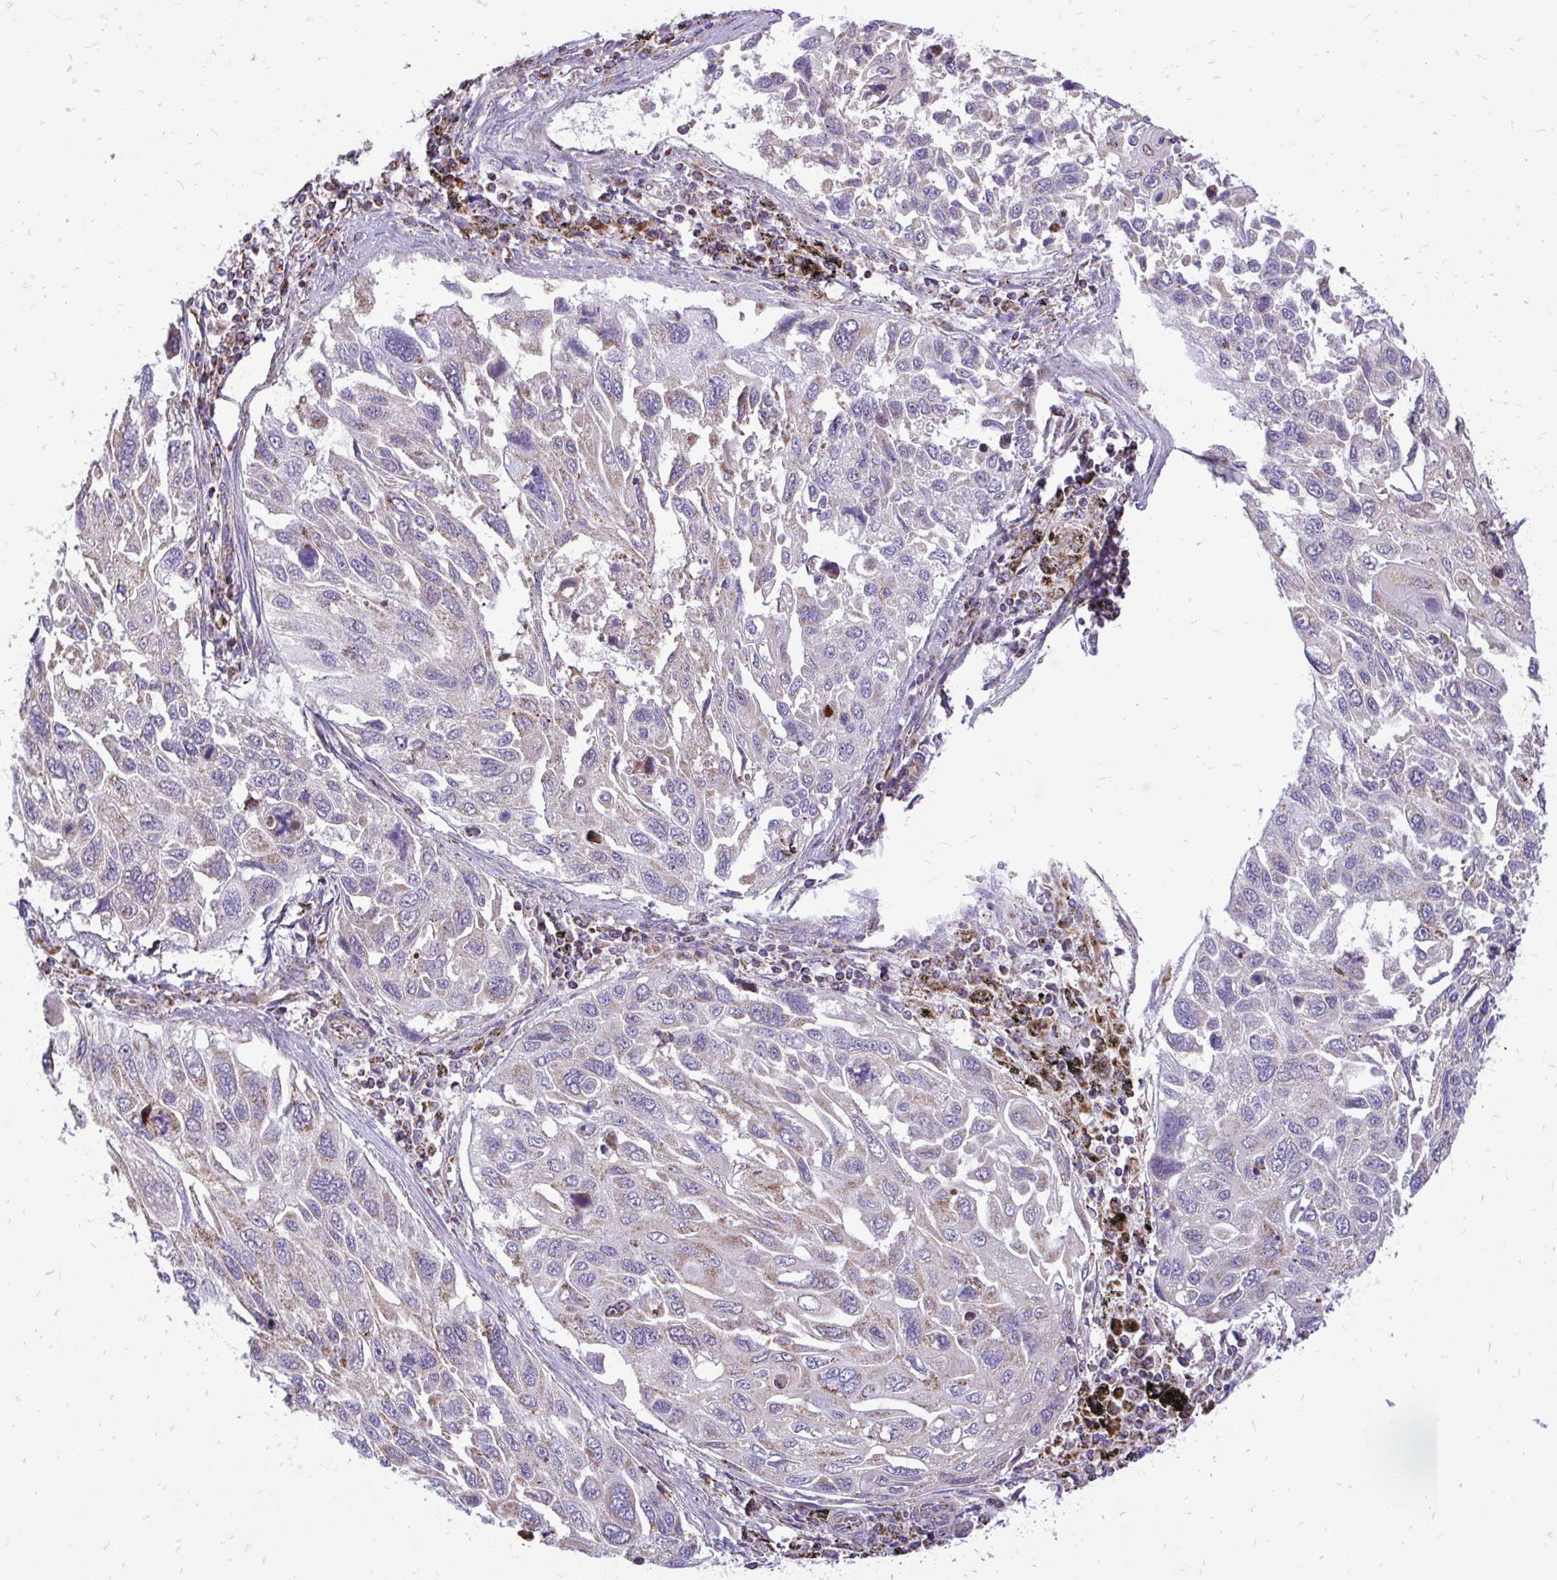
{"staining": {"intensity": "moderate", "quantity": "<25%", "location": "cytoplasmic/membranous"}, "tissue": "lung cancer", "cell_type": "Tumor cells", "image_type": "cancer", "snomed": [{"axis": "morphology", "description": "Squamous cell carcinoma, NOS"}, {"axis": "topography", "description": "Lung"}], "caption": "Immunohistochemistry (DAB (3,3'-diaminobenzidine)) staining of lung cancer (squamous cell carcinoma) exhibits moderate cytoplasmic/membranous protein expression in about <25% of tumor cells.", "gene": "UBE2C", "patient": {"sex": "male", "age": 62}}